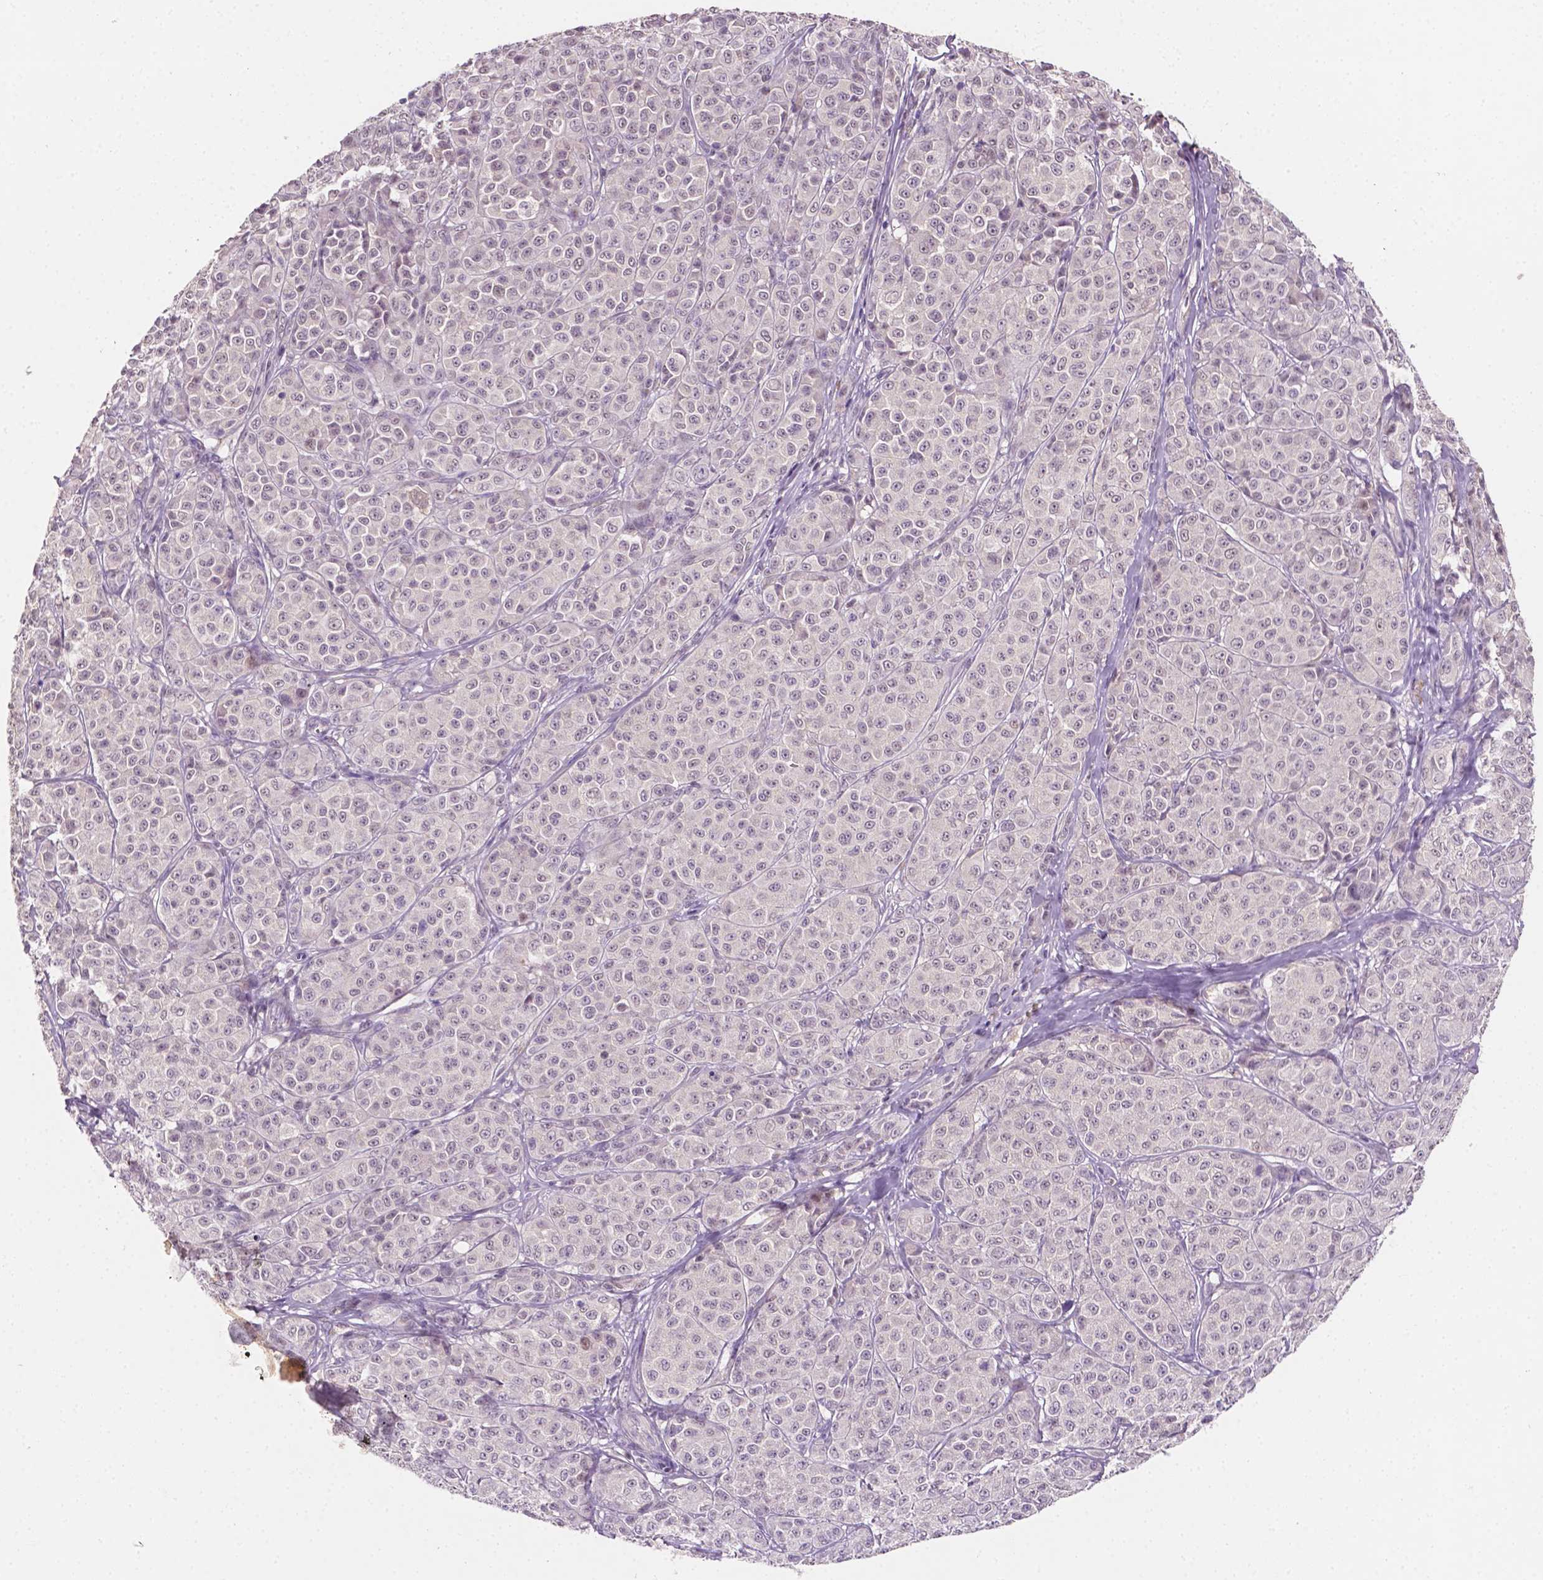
{"staining": {"intensity": "negative", "quantity": "none", "location": "none"}, "tissue": "melanoma", "cell_type": "Tumor cells", "image_type": "cancer", "snomed": [{"axis": "morphology", "description": "Malignant melanoma, NOS"}, {"axis": "topography", "description": "Skin"}], "caption": "A micrograph of human malignant melanoma is negative for staining in tumor cells. The staining was performed using DAB to visualize the protein expression in brown, while the nuclei were stained in blue with hematoxylin (Magnification: 20x).", "gene": "MROH6", "patient": {"sex": "male", "age": 89}}